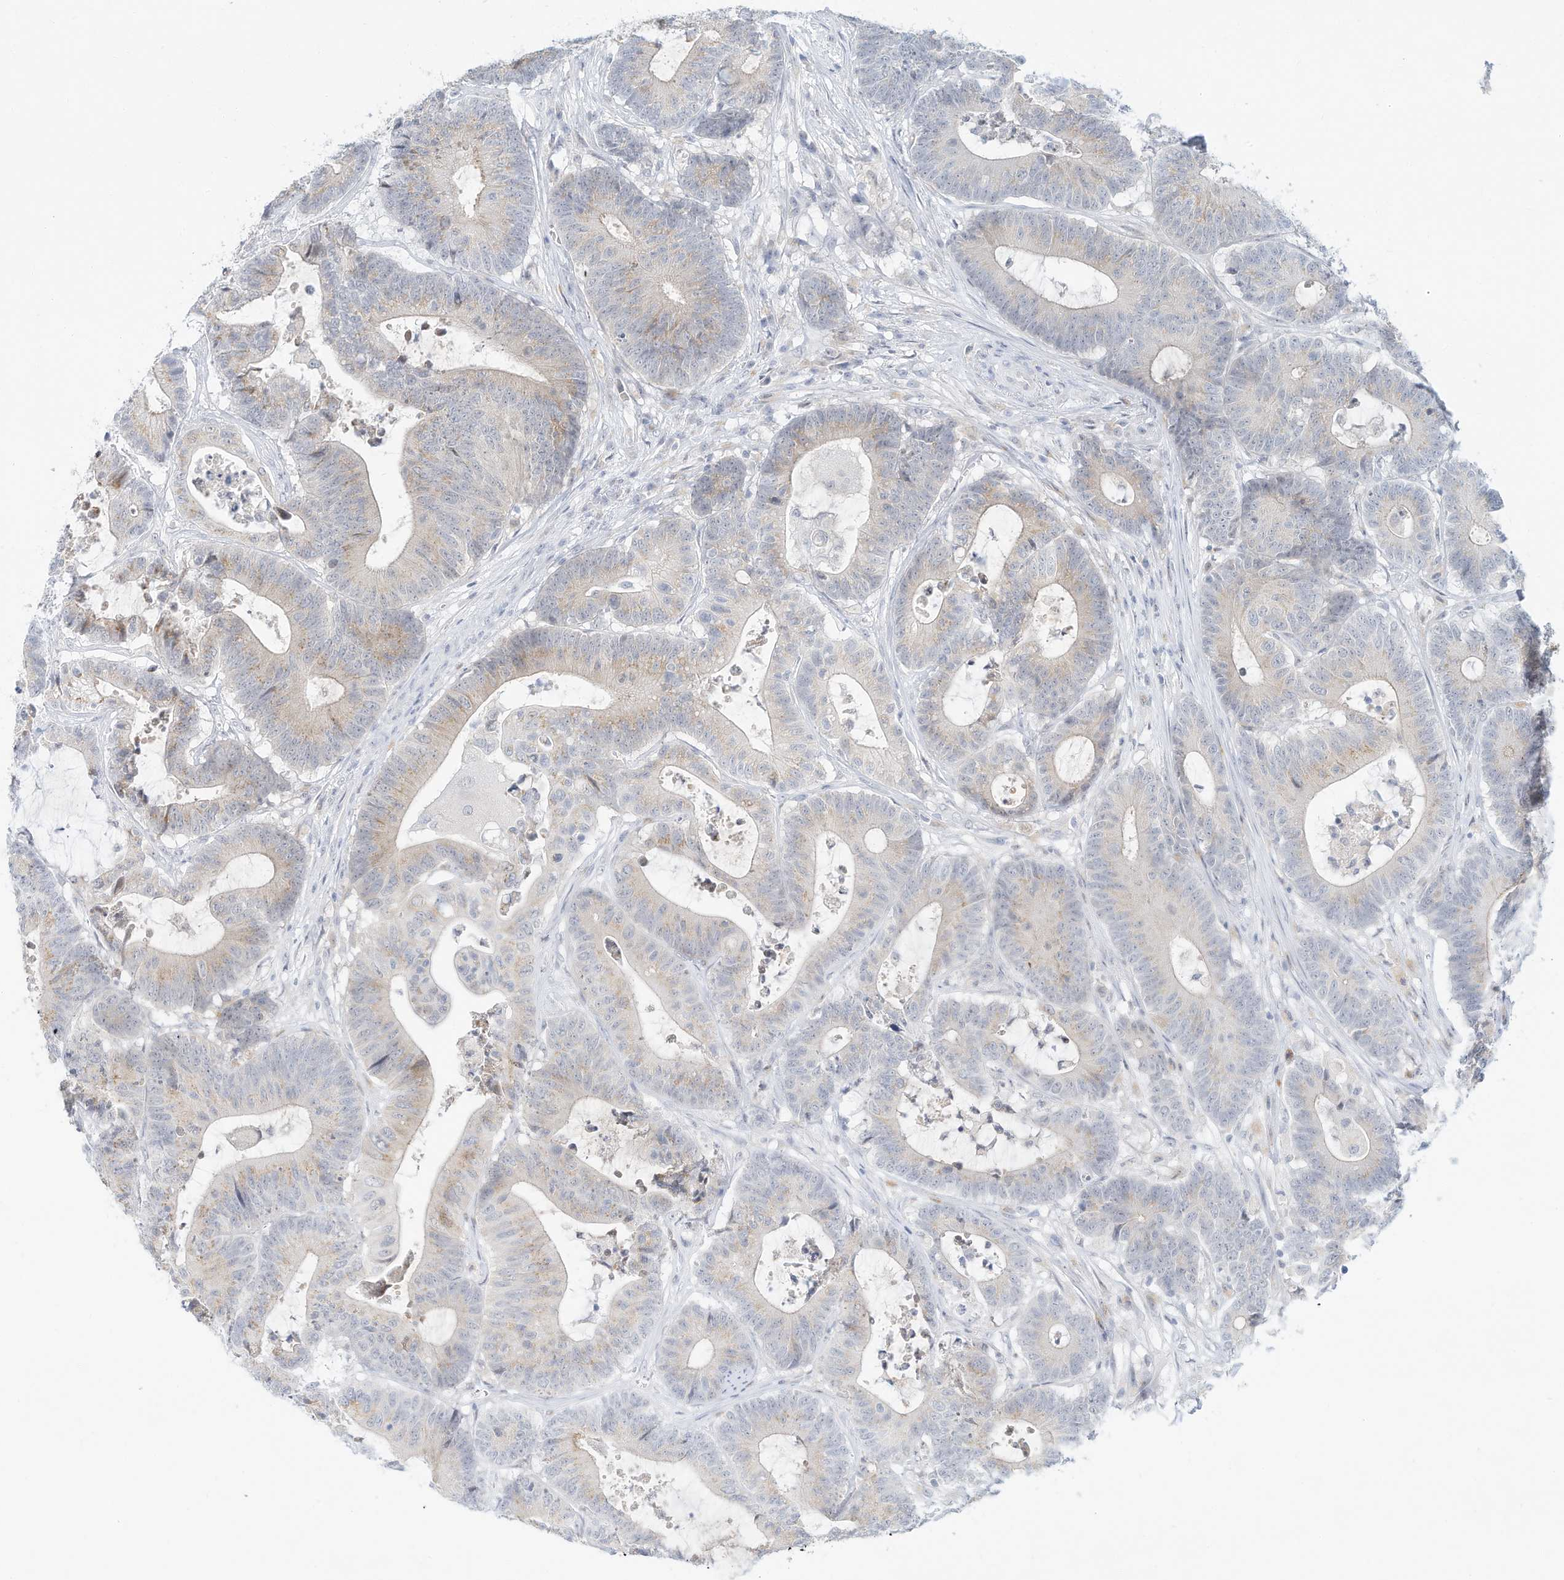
{"staining": {"intensity": "weak", "quantity": "<25%", "location": "cytoplasmic/membranous"}, "tissue": "colorectal cancer", "cell_type": "Tumor cells", "image_type": "cancer", "snomed": [{"axis": "morphology", "description": "Adenocarcinoma, NOS"}, {"axis": "topography", "description": "Colon"}], "caption": "High power microscopy image of an immunohistochemistry (IHC) photomicrograph of colorectal cancer, revealing no significant positivity in tumor cells. Nuclei are stained in blue.", "gene": "PAK6", "patient": {"sex": "female", "age": 84}}